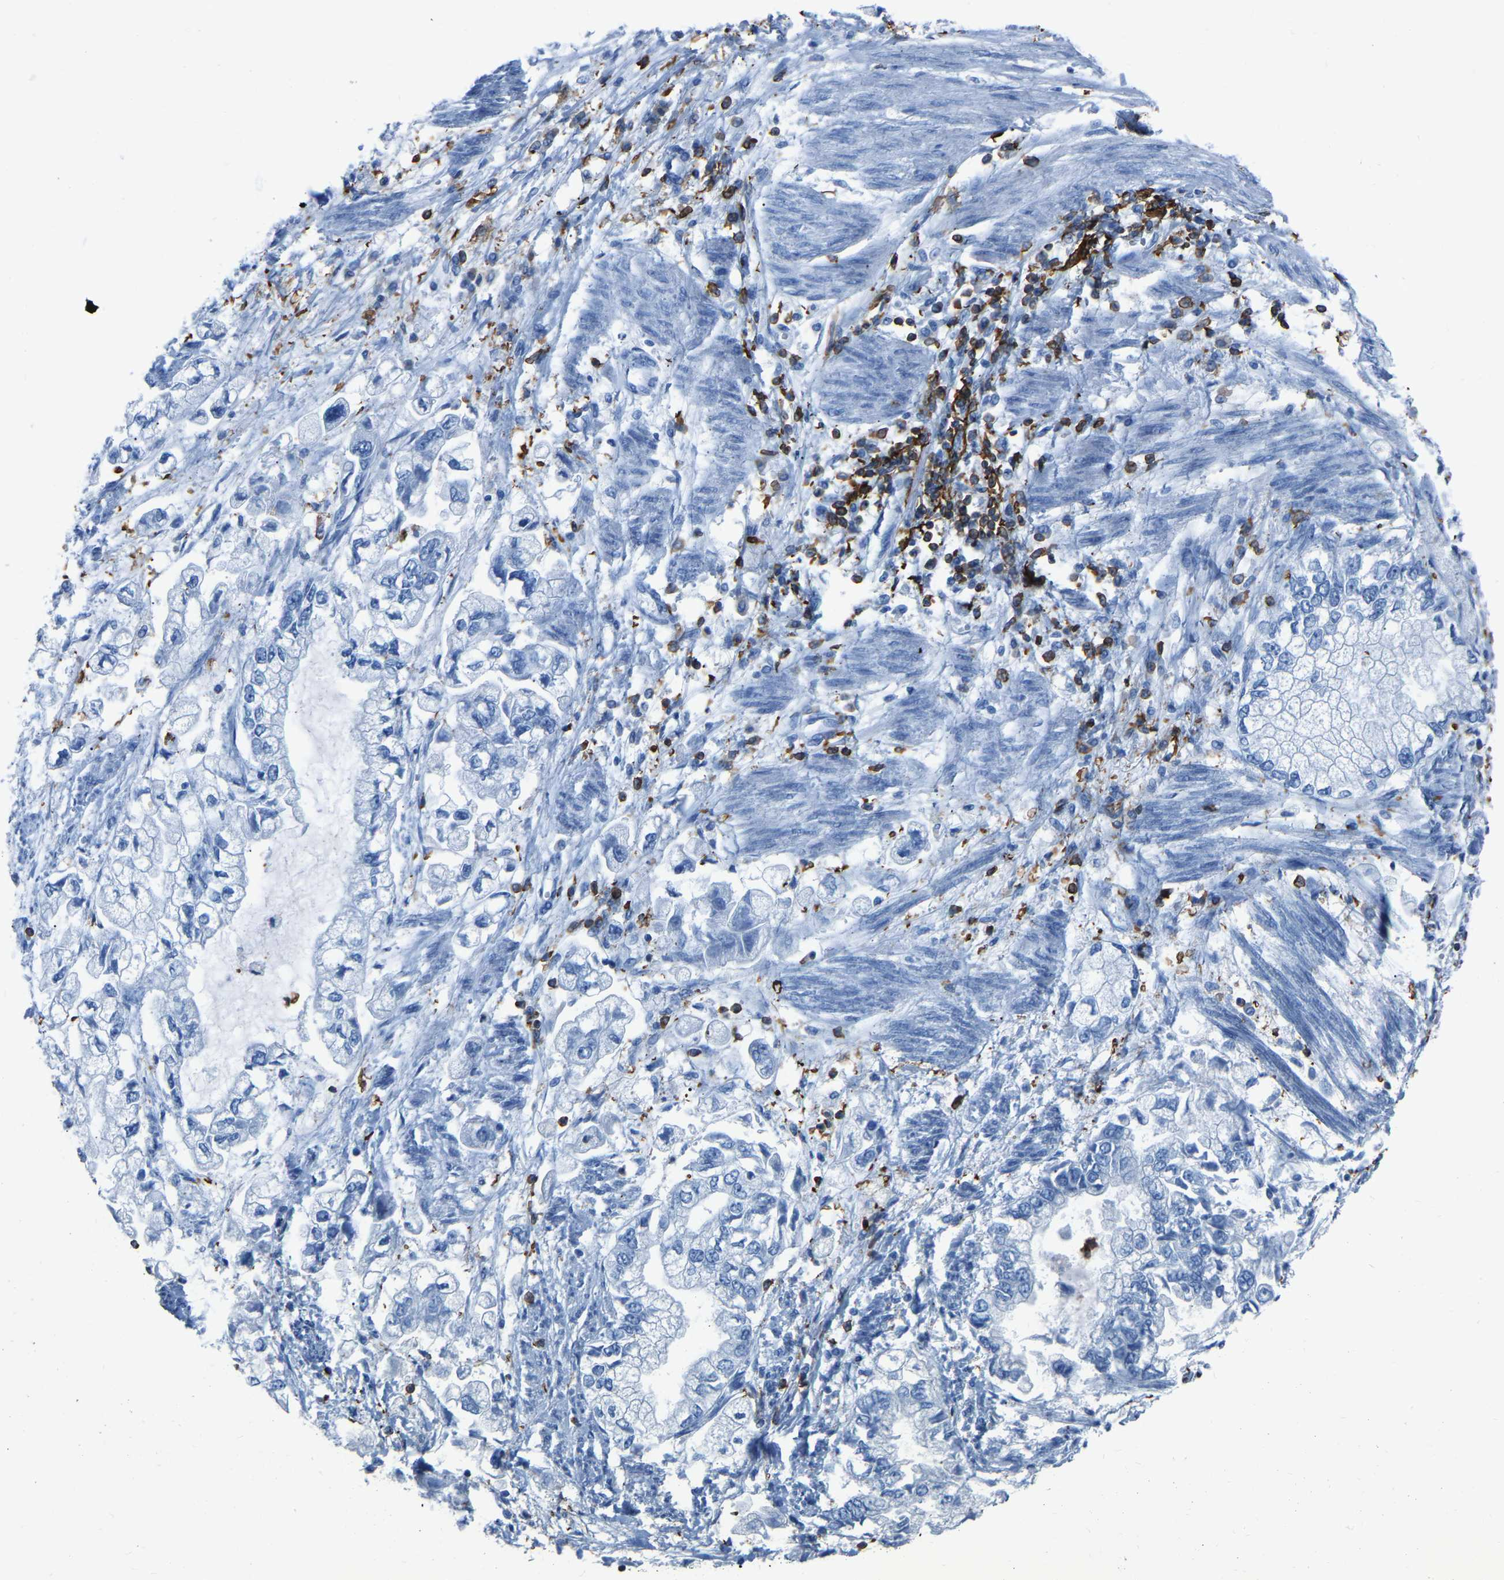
{"staining": {"intensity": "negative", "quantity": "none", "location": "none"}, "tissue": "stomach cancer", "cell_type": "Tumor cells", "image_type": "cancer", "snomed": [{"axis": "morphology", "description": "Normal tissue, NOS"}, {"axis": "morphology", "description": "Adenocarcinoma, NOS"}, {"axis": "topography", "description": "Stomach"}], "caption": "An immunohistochemistry (IHC) micrograph of stomach cancer is shown. There is no staining in tumor cells of stomach cancer.", "gene": "LSP1", "patient": {"sex": "male", "age": 62}}